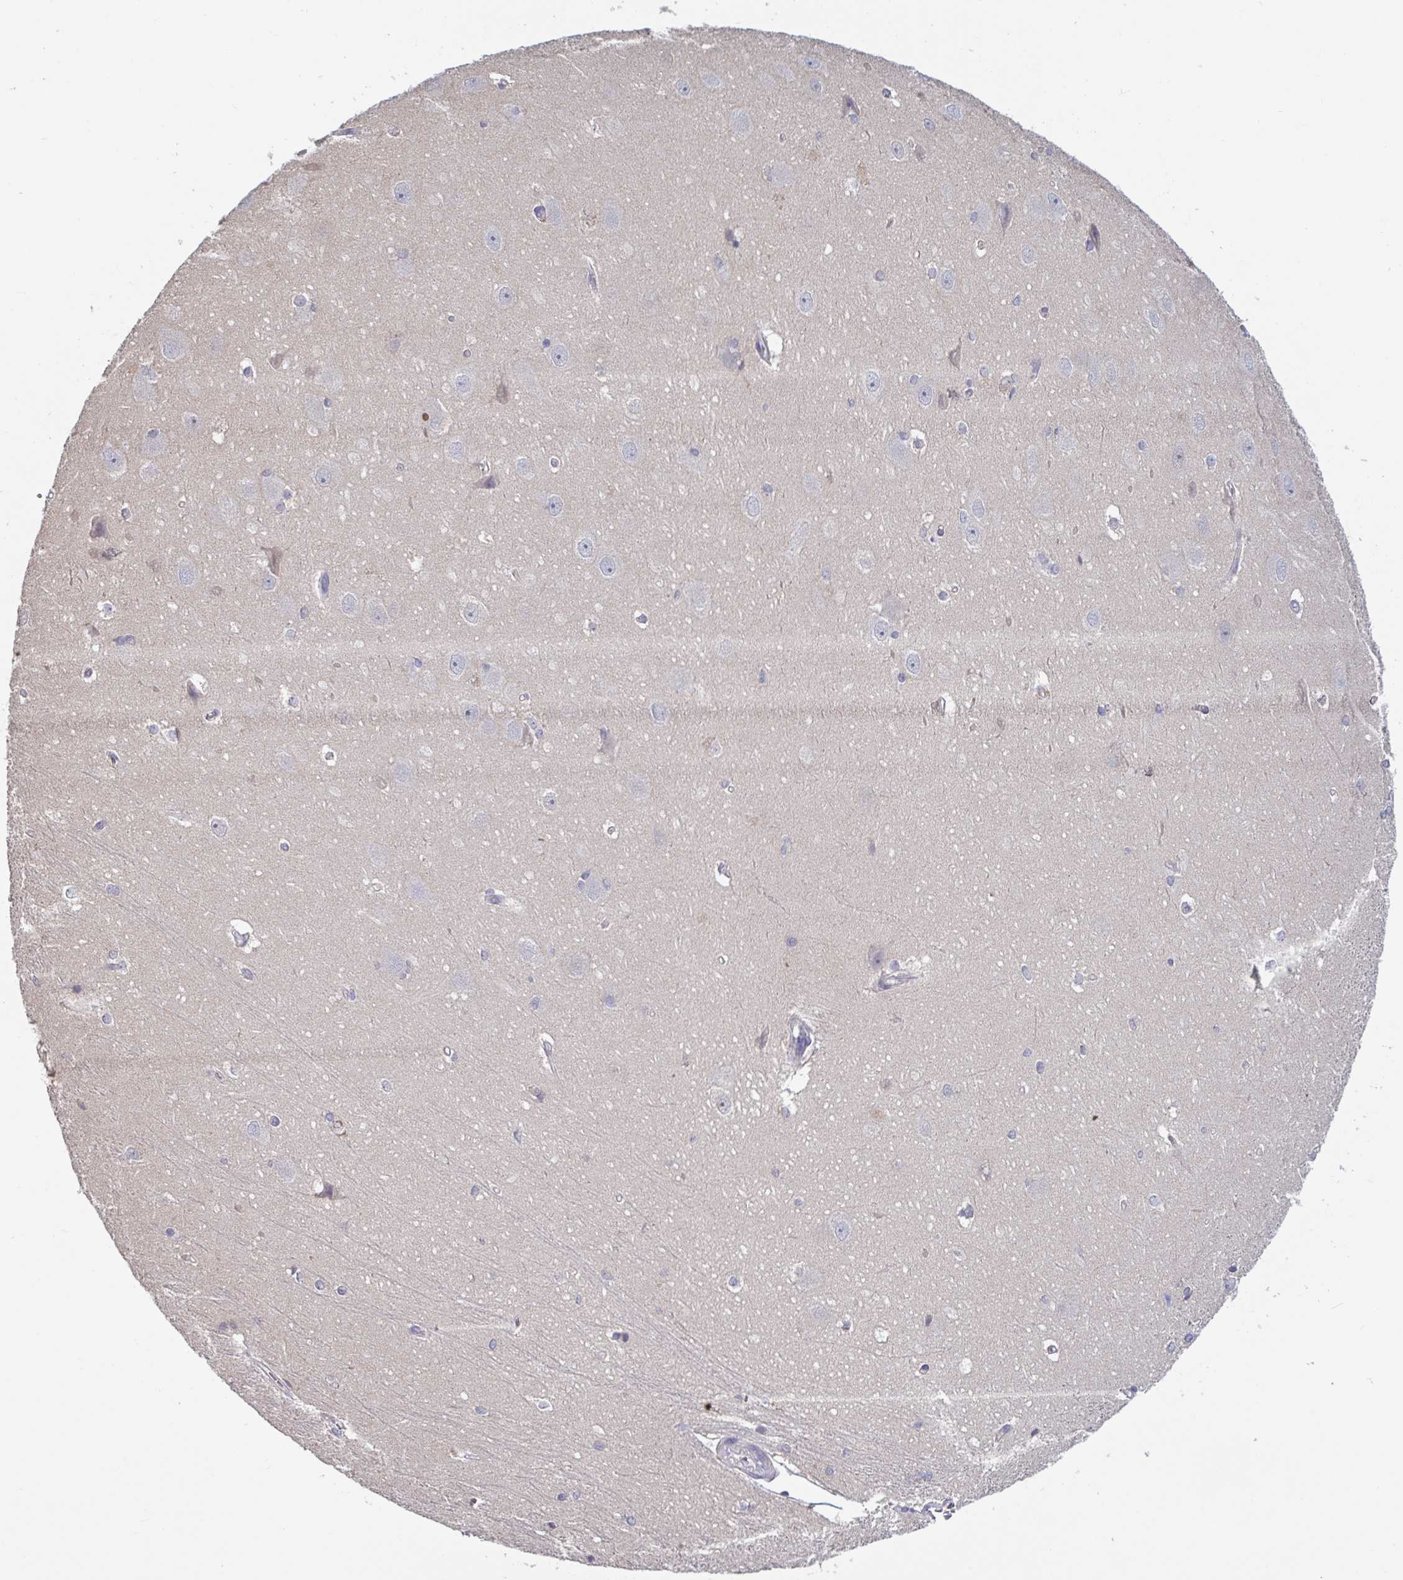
{"staining": {"intensity": "negative", "quantity": "none", "location": "none"}, "tissue": "hippocampus", "cell_type": "Glial cells", "image_type": "normal", "snomed": [{"axis": "morphology", "description": "Normal tissue, NOS"}, {"axis": "topography", "description": "Cerebral cortex"}, {"axis": "topography", "description": "Hippocampus"}], "caption": "Human hippocampus stained for a protein using immunohistochemistry (IHC) exhibits no positivity in glial cells.", "gene": "CD1E", "patient": {"sex": "female", "age": 19}}